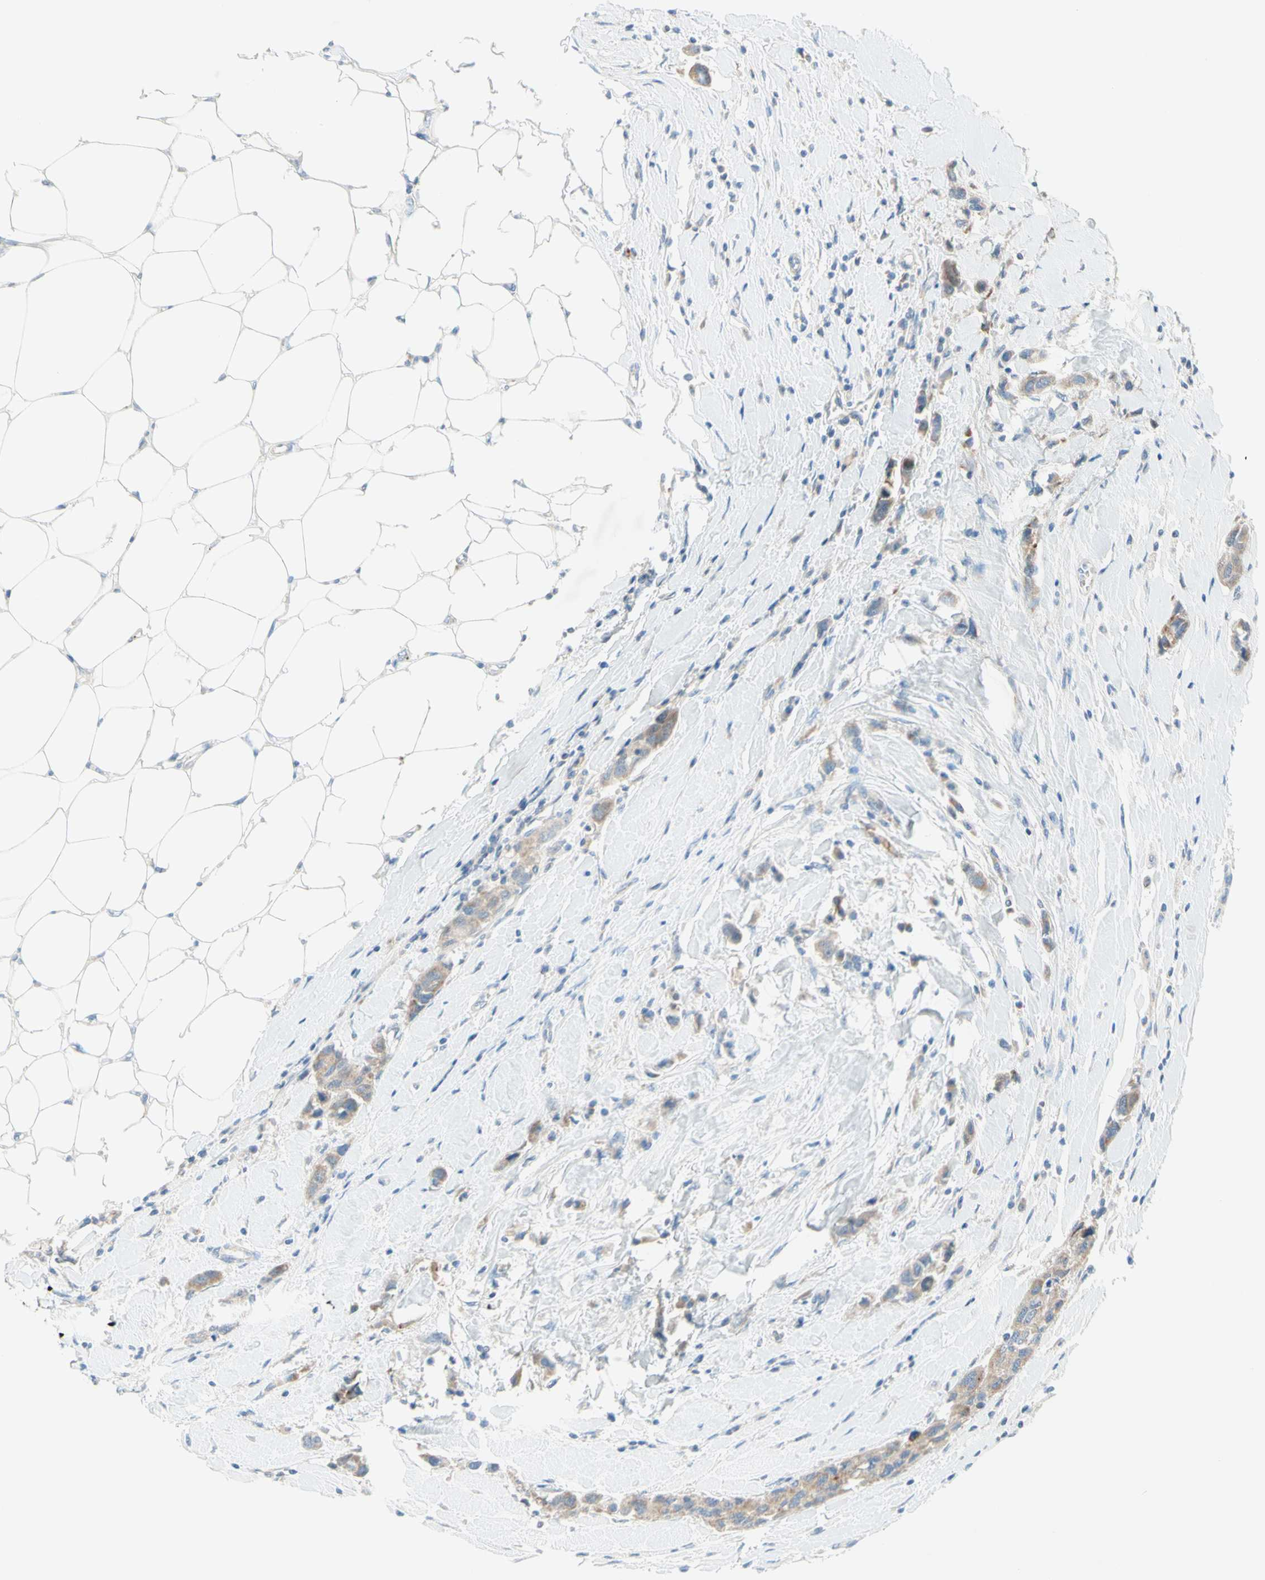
{"staining": {"intensity": "weak", "quantity": ">75%", "location": "cytoplasmic/membranous"}, "tissue": "breast cancer", "cell_type": "Tumor cells", "image_type": "cancer", "snomed": [{"axis": "morphology", "description": "Normal tissue, NOS"}, {"axis": "morphology", "description": "Duct carcinoma"}, {"axis": "topography", "description": "Breast"}], "caption": "High-magnification brightfield microscopy of breast invasive ductal carcinoma stained with DAB (brown) and counterstained with hematoxylin (blue). tumor cells exhibit weak cytoplasmic/membranous staining is present in about>75% of cells.", "gene": "MFF", "patient": {"sex": "female", "age": 50}}